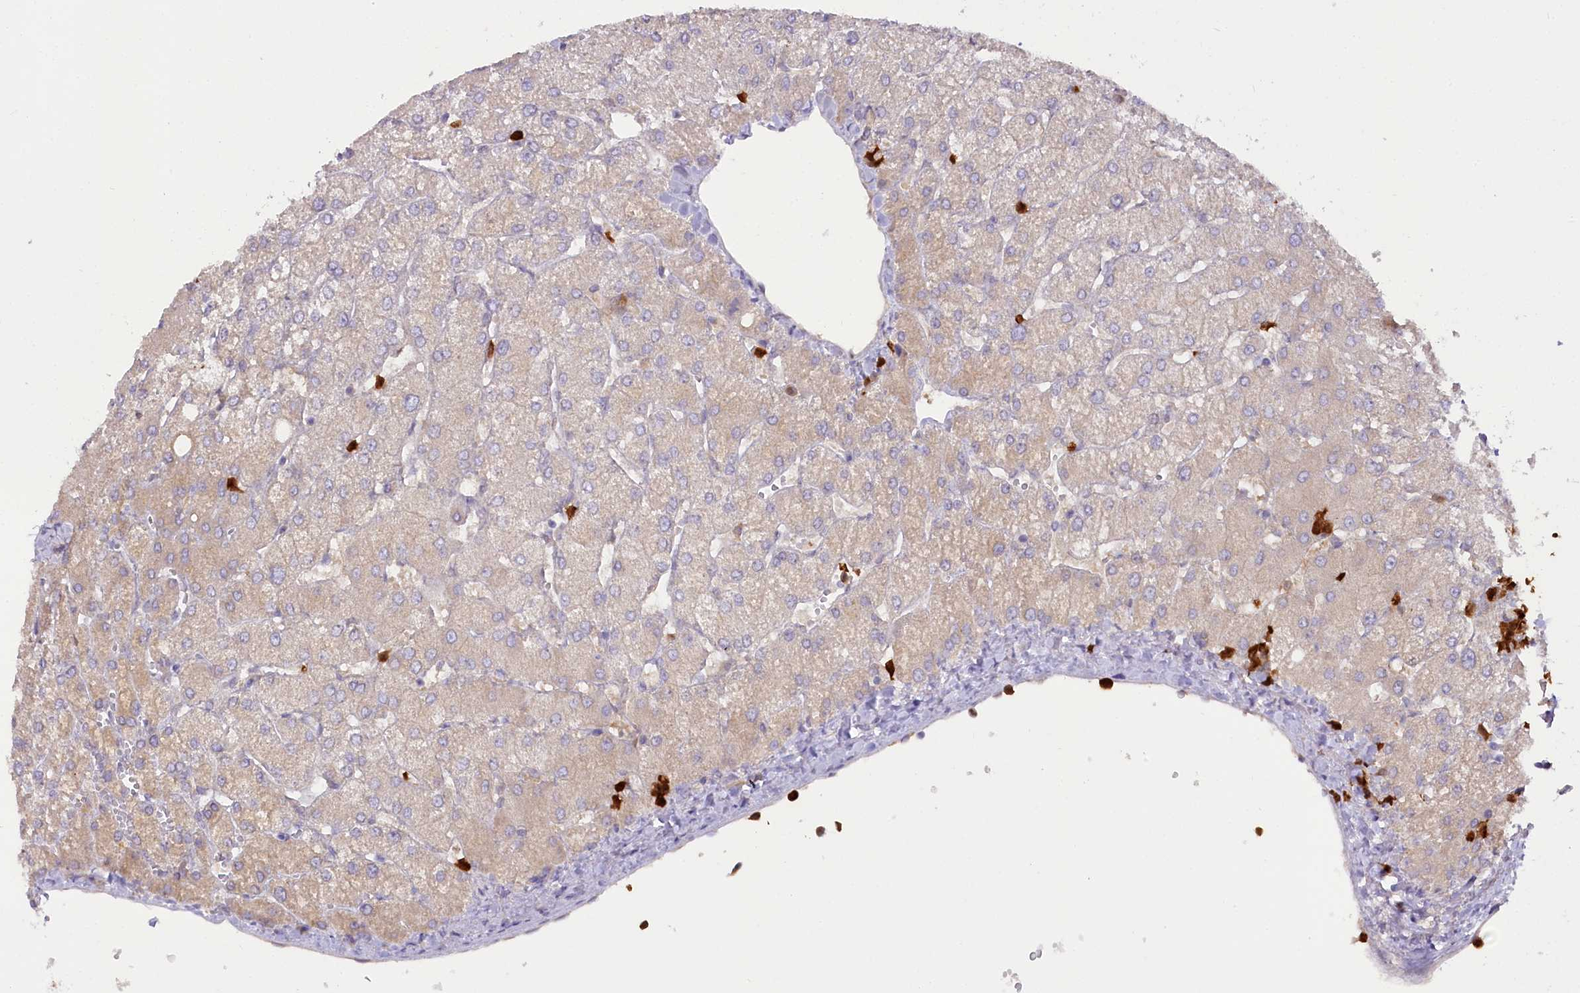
{"staining": {"intensity": "negative", "quantity": "none", "location": "none"}, "tissue": "liver", "cell_type": "Cholangiocytes", "image_type": "normal", "snomed": [{"axis": "morphology", "description": "Normal tissue, NOS"}, {"axis": "topography", "description": "Liver"}], "caption": "Immunohistochemistry (IHC) histopathology image of benign liver: liver stained with DAB reveals no significant protein staining in cholangiocytes. (DAB immunohistochemistry visualized using brightfield microscopy, high magnification).", "gene": "DPYD", "patient": {"sex": "female", "age": 54}}